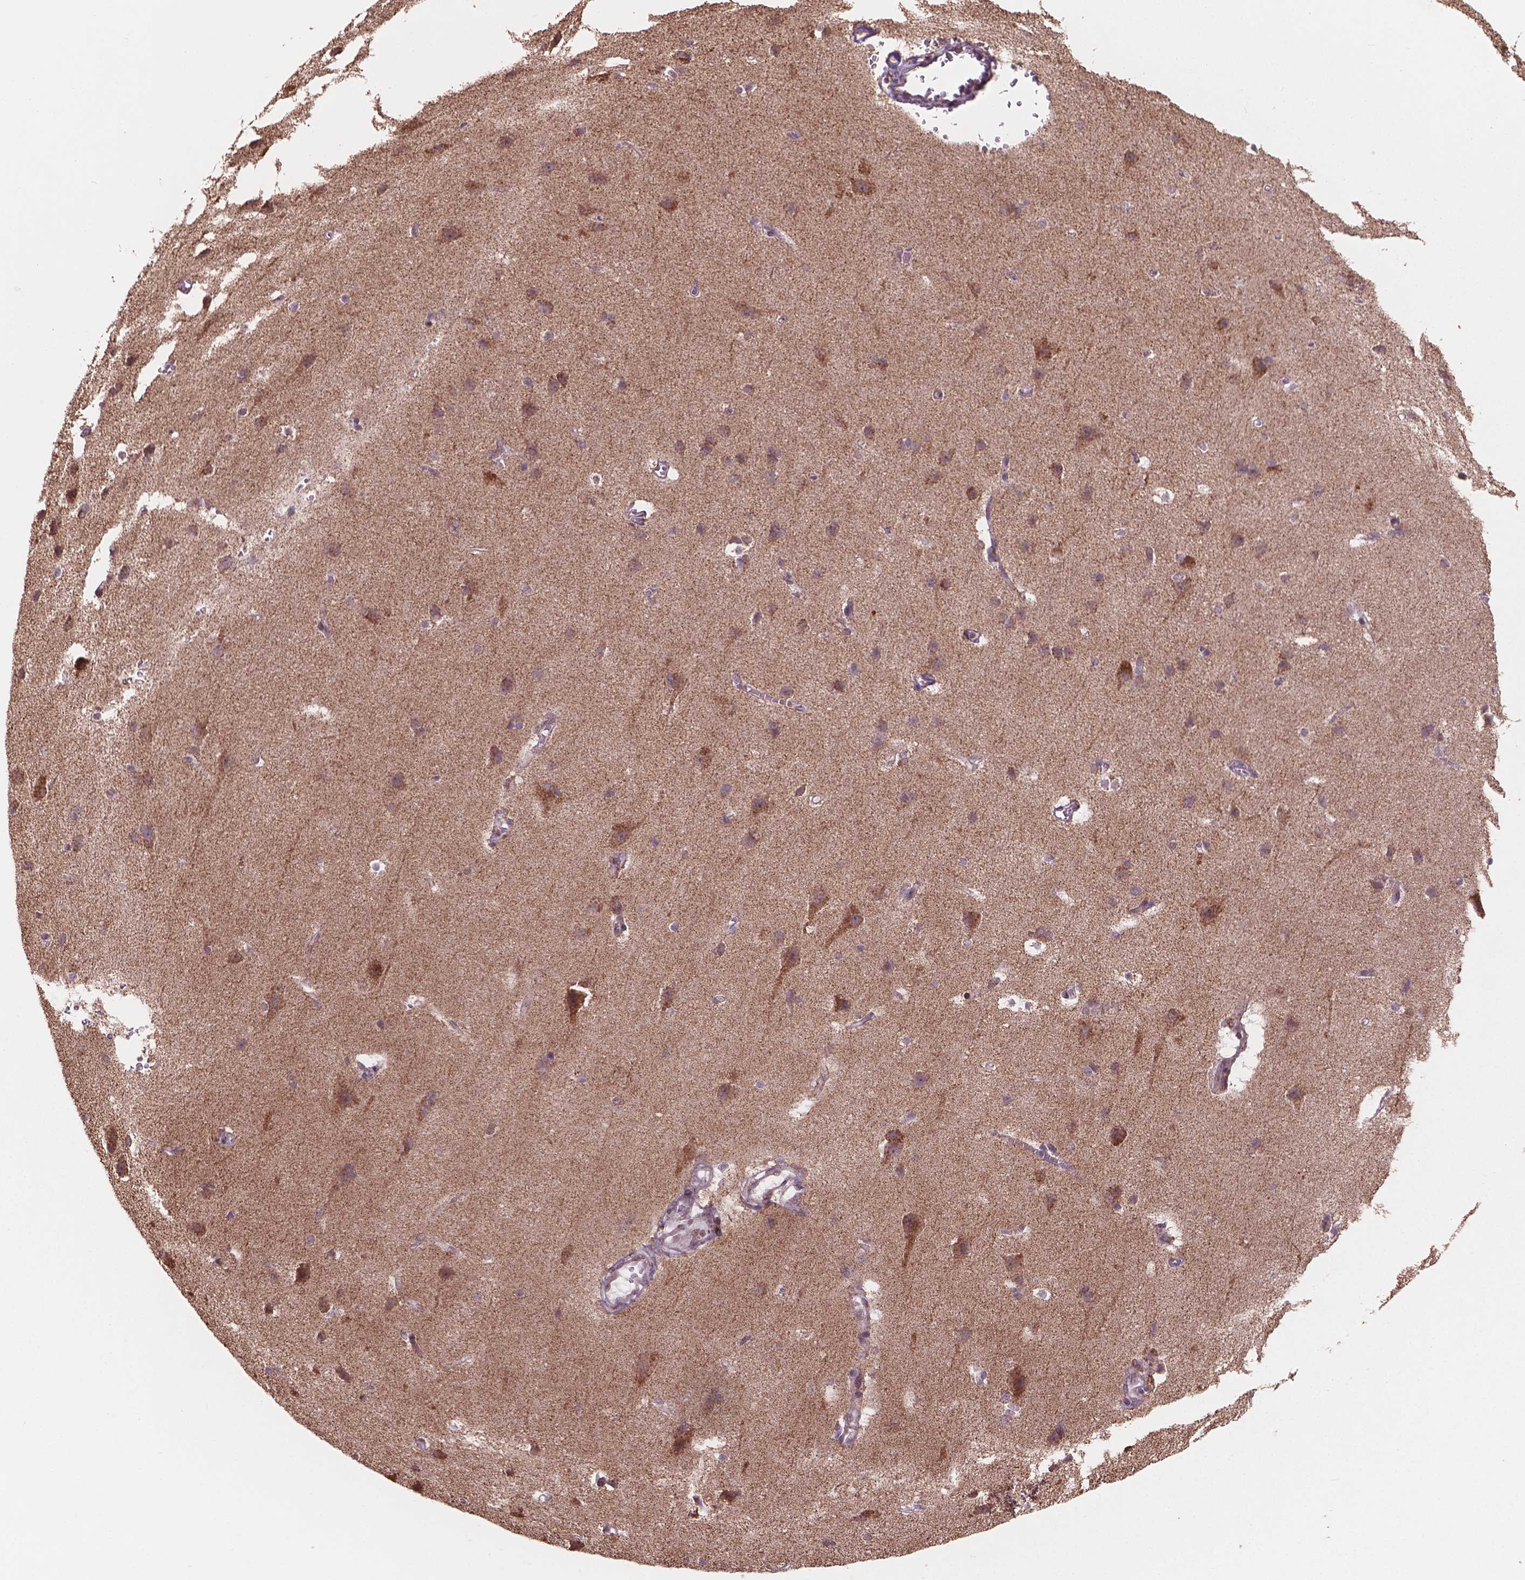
{"staining": {"intensity": "moderate", "quantity": ">75%", "location": "cytoplasmic/membranous,nuclear"}, "tissue": "cerebral cortex", "cell_type": "Endothelial cells", "image_type": "normal", "snomed": [{"axis": "morphology", "description": "Normal tissue, NOS"}, {"axis": "topography", "description": "Cerebral cortex"}], "caption": "IHC staining of benign cerebral cortex, which shows medium levels of moderate cytoplasmic/membranous,nuclear expression in about >75% of endothelial cells indicating moderate cytoplasmic/membranous,nuclear protein staining. The staining was performed using DAB (brown) for protein detection and nuclei were counterstained in hematoxylin (blue).", "gene": "NDUFA10", "patient": {"sex": "male", "age": 37}}